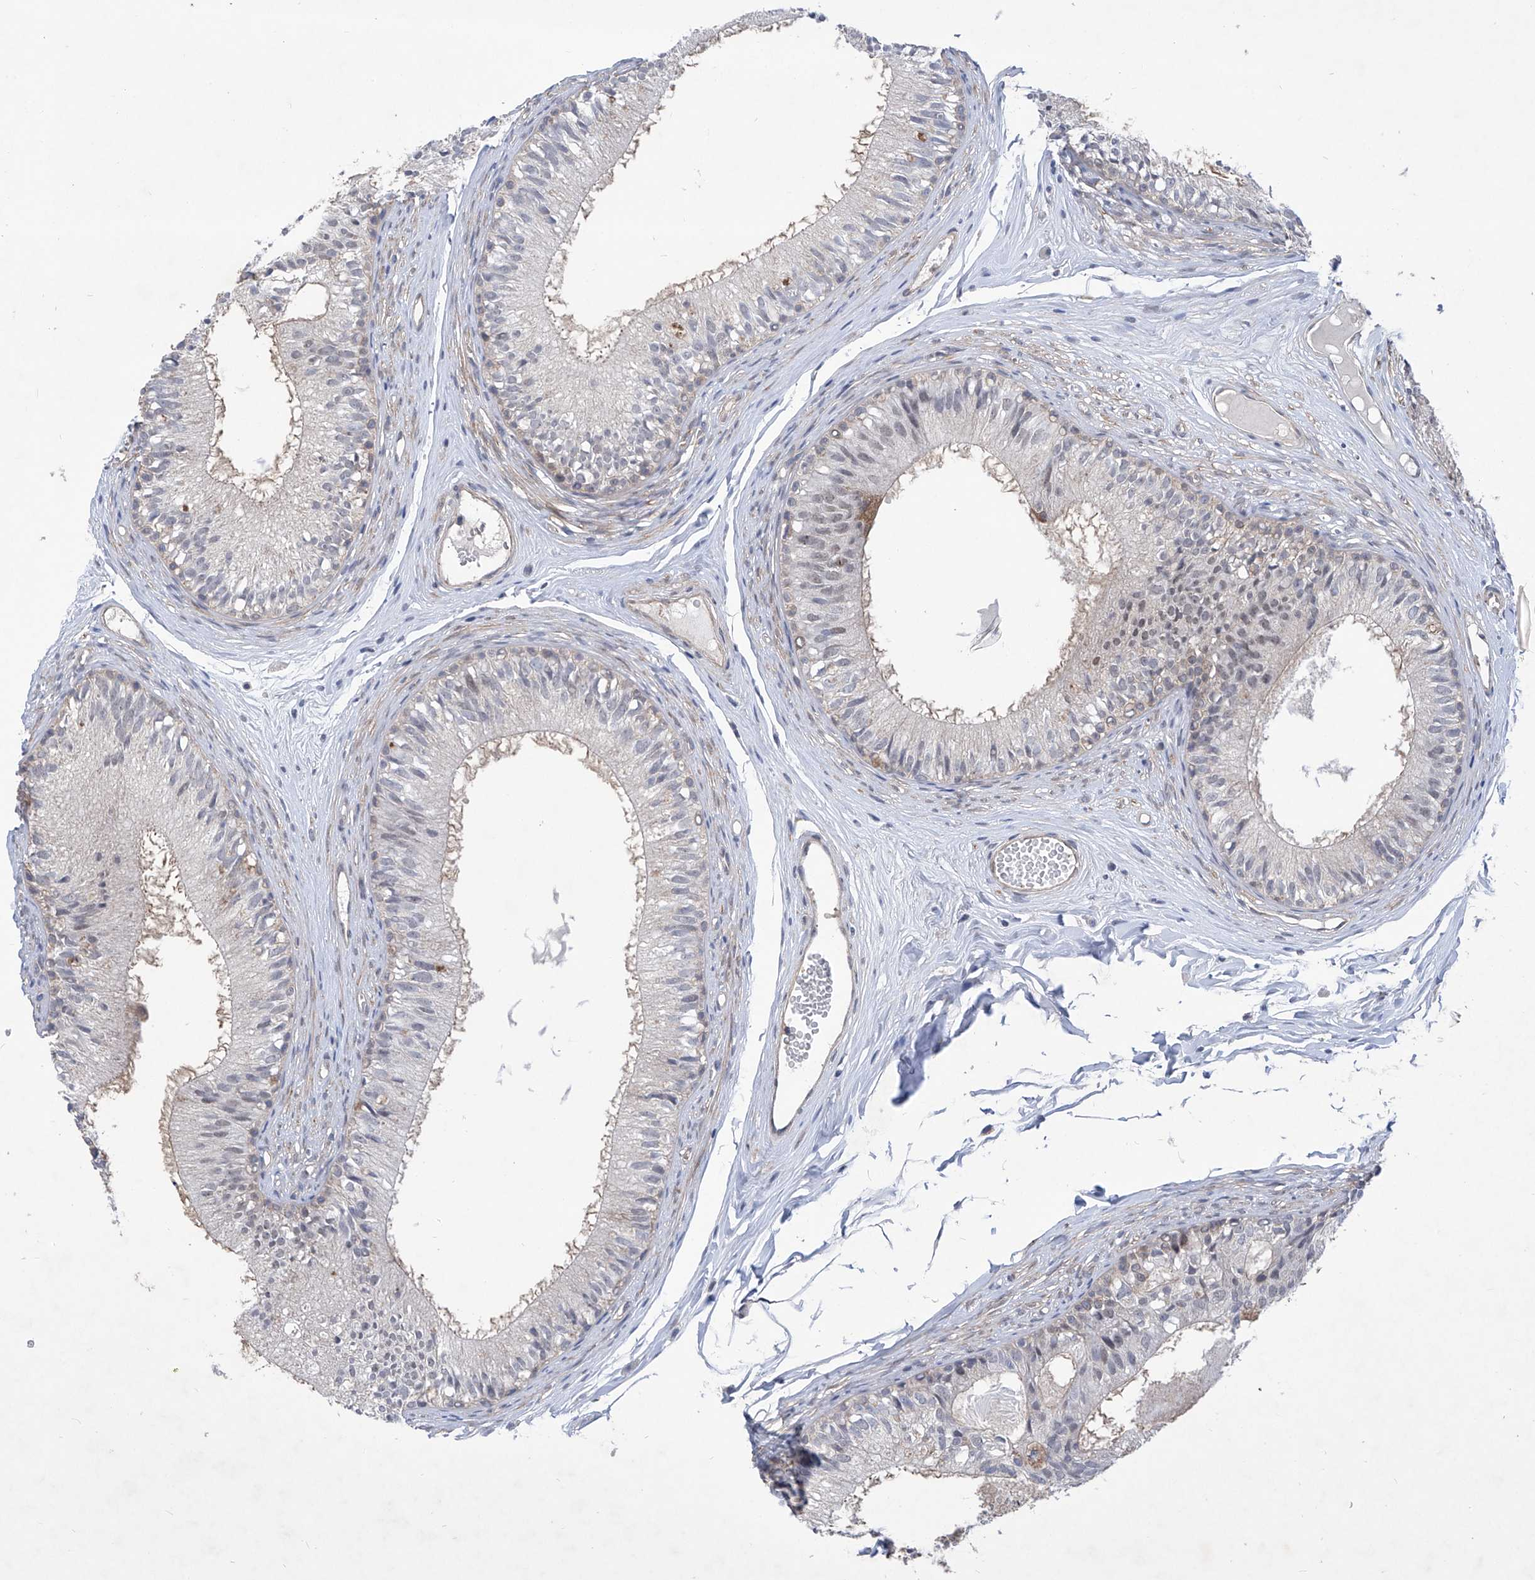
{"staining": {"intensity": "weak", "quantity": "<25%", "location": "cytoplasmic/membranous"}, "tissue": "epididymis", "cell_type": "Glandular cells", "image_type": "normal", "snomed": [{"axis": "morphology", "description": "Normal tissue, NOS"}, {"axis": "morphology", "description": "Seminoma in situ"}, {"axis": "topography", "description": "Testis"}, {"axis": "topography", "description": "Epididymis"}], "caption": "The photomicrograph exhibits no significant expression in glandular cells of epididymis.", "gene": "KIFC2", "patient": {"sex": "male", "age": 28}}